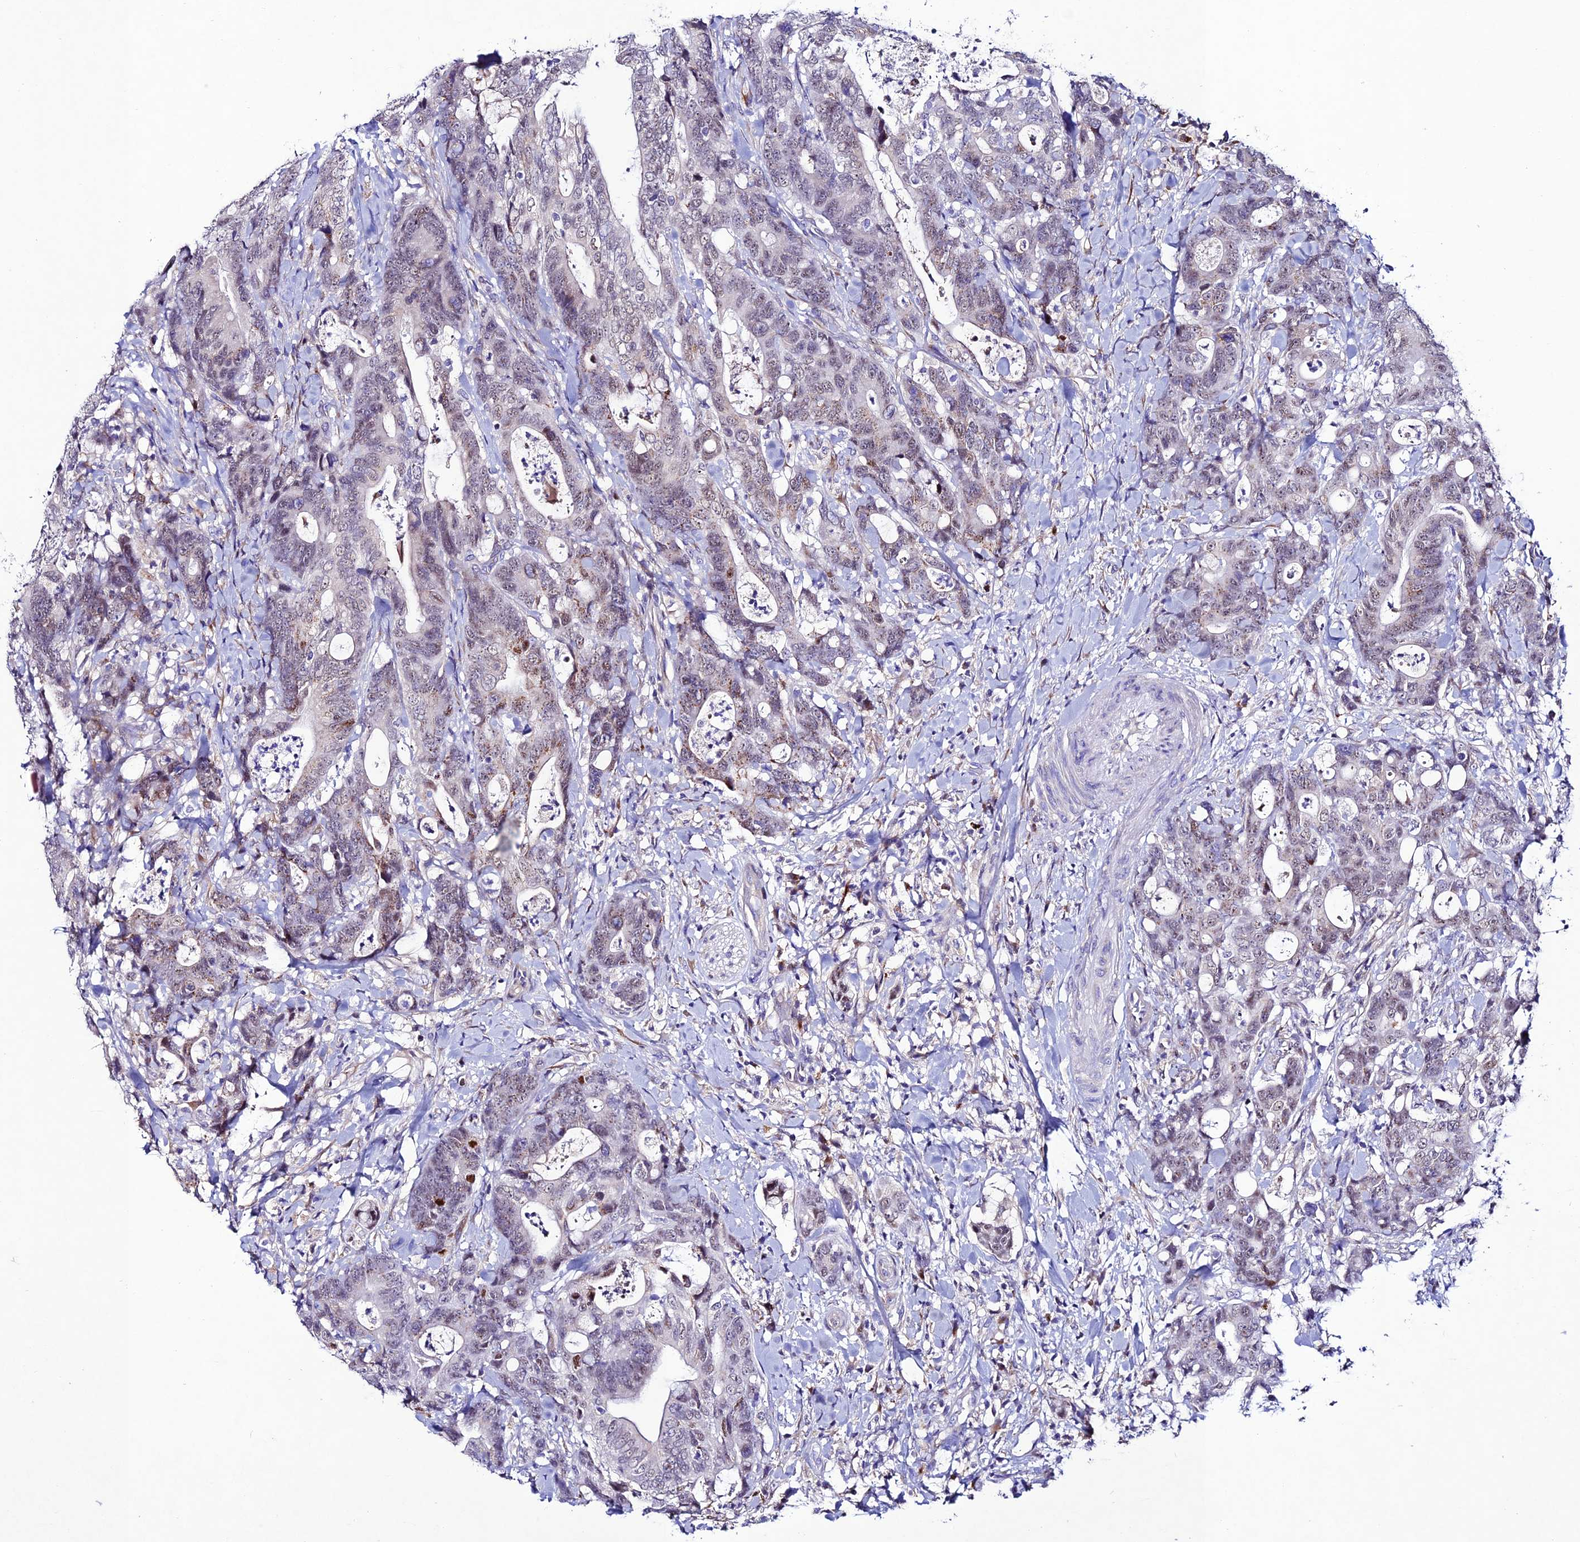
{"staining": {"intensity": "weak", "quantity": "25%-75%", "location": "cytoplasmic/membranous,nuclear"}, "tissue": "colorectal cancer", "cell_type": "Tumor cells", "image_type": "cancer", "snomed": [{"axis": "morphology", "description": "Adenocarcinoma, NOS"}, {"axis": "topography", "description": "Colon"}], "caption": "Tumor cells show low levels of weak cytoplasmic/membranous and nuclear positivity in about 25%-75% of cells in adenocarcinoma (colorectal).", "gene": "OR51Q1", "patient": {"sex": "female", "age": 82}}